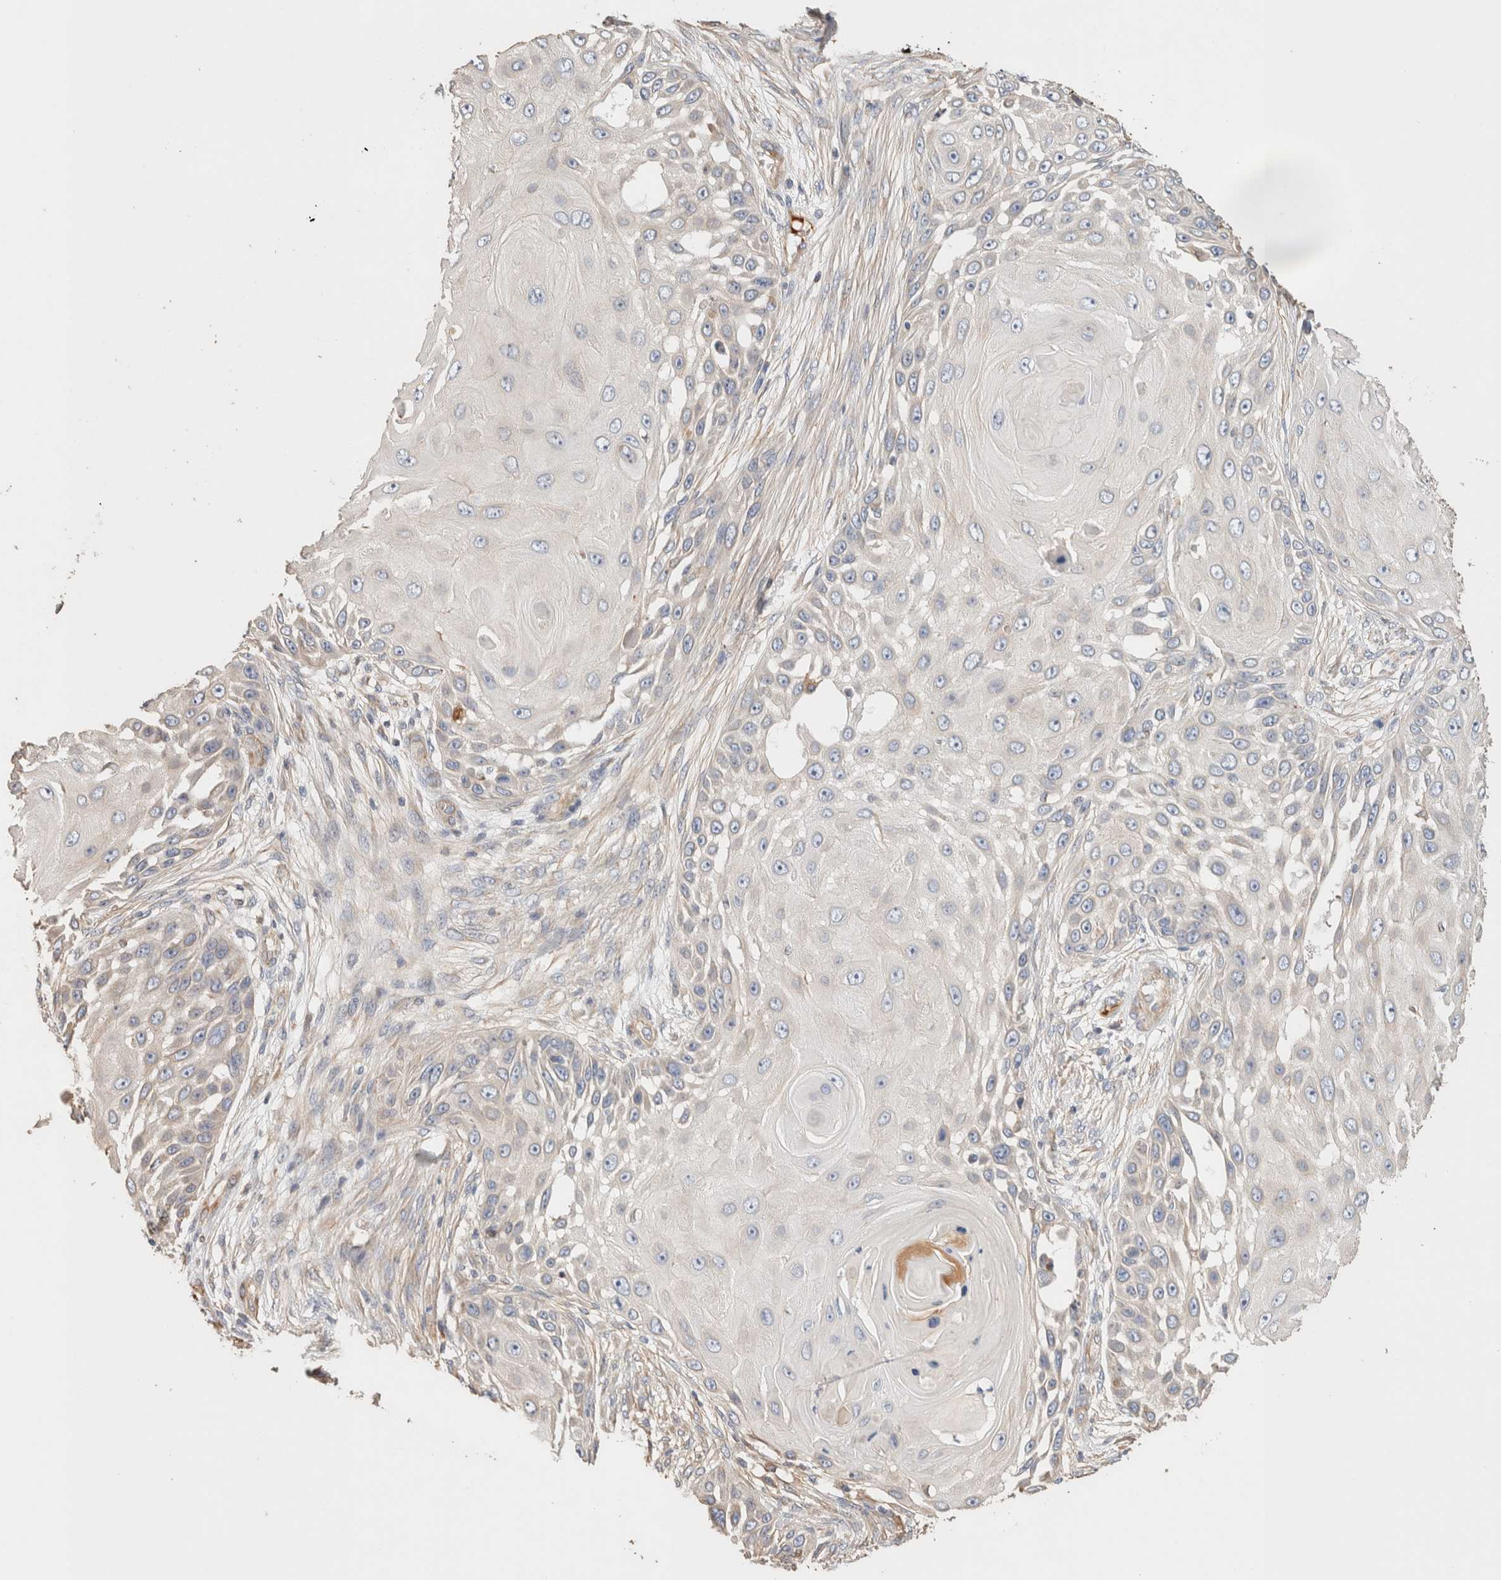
{"staining": {"intensity": "negative", "quantity": "none", "location": "none"}, "tissue": "skin cancer", "cell_type": "Tumor cells", "image_type": "cancer", "snomed": [{"axis": "morphology", "description": "Squamous cell carcinoma, NOS"}, {"axis": "topography", "description": "Skin"}], "caption": "High power microscopy image of an immunohistochemistry (IHC) image of squamous cell carcinoma (skin), revealing no significant staining in tumor cells.", "gene": "PROS1", "patient": {"sex": "female", "age": 44}}